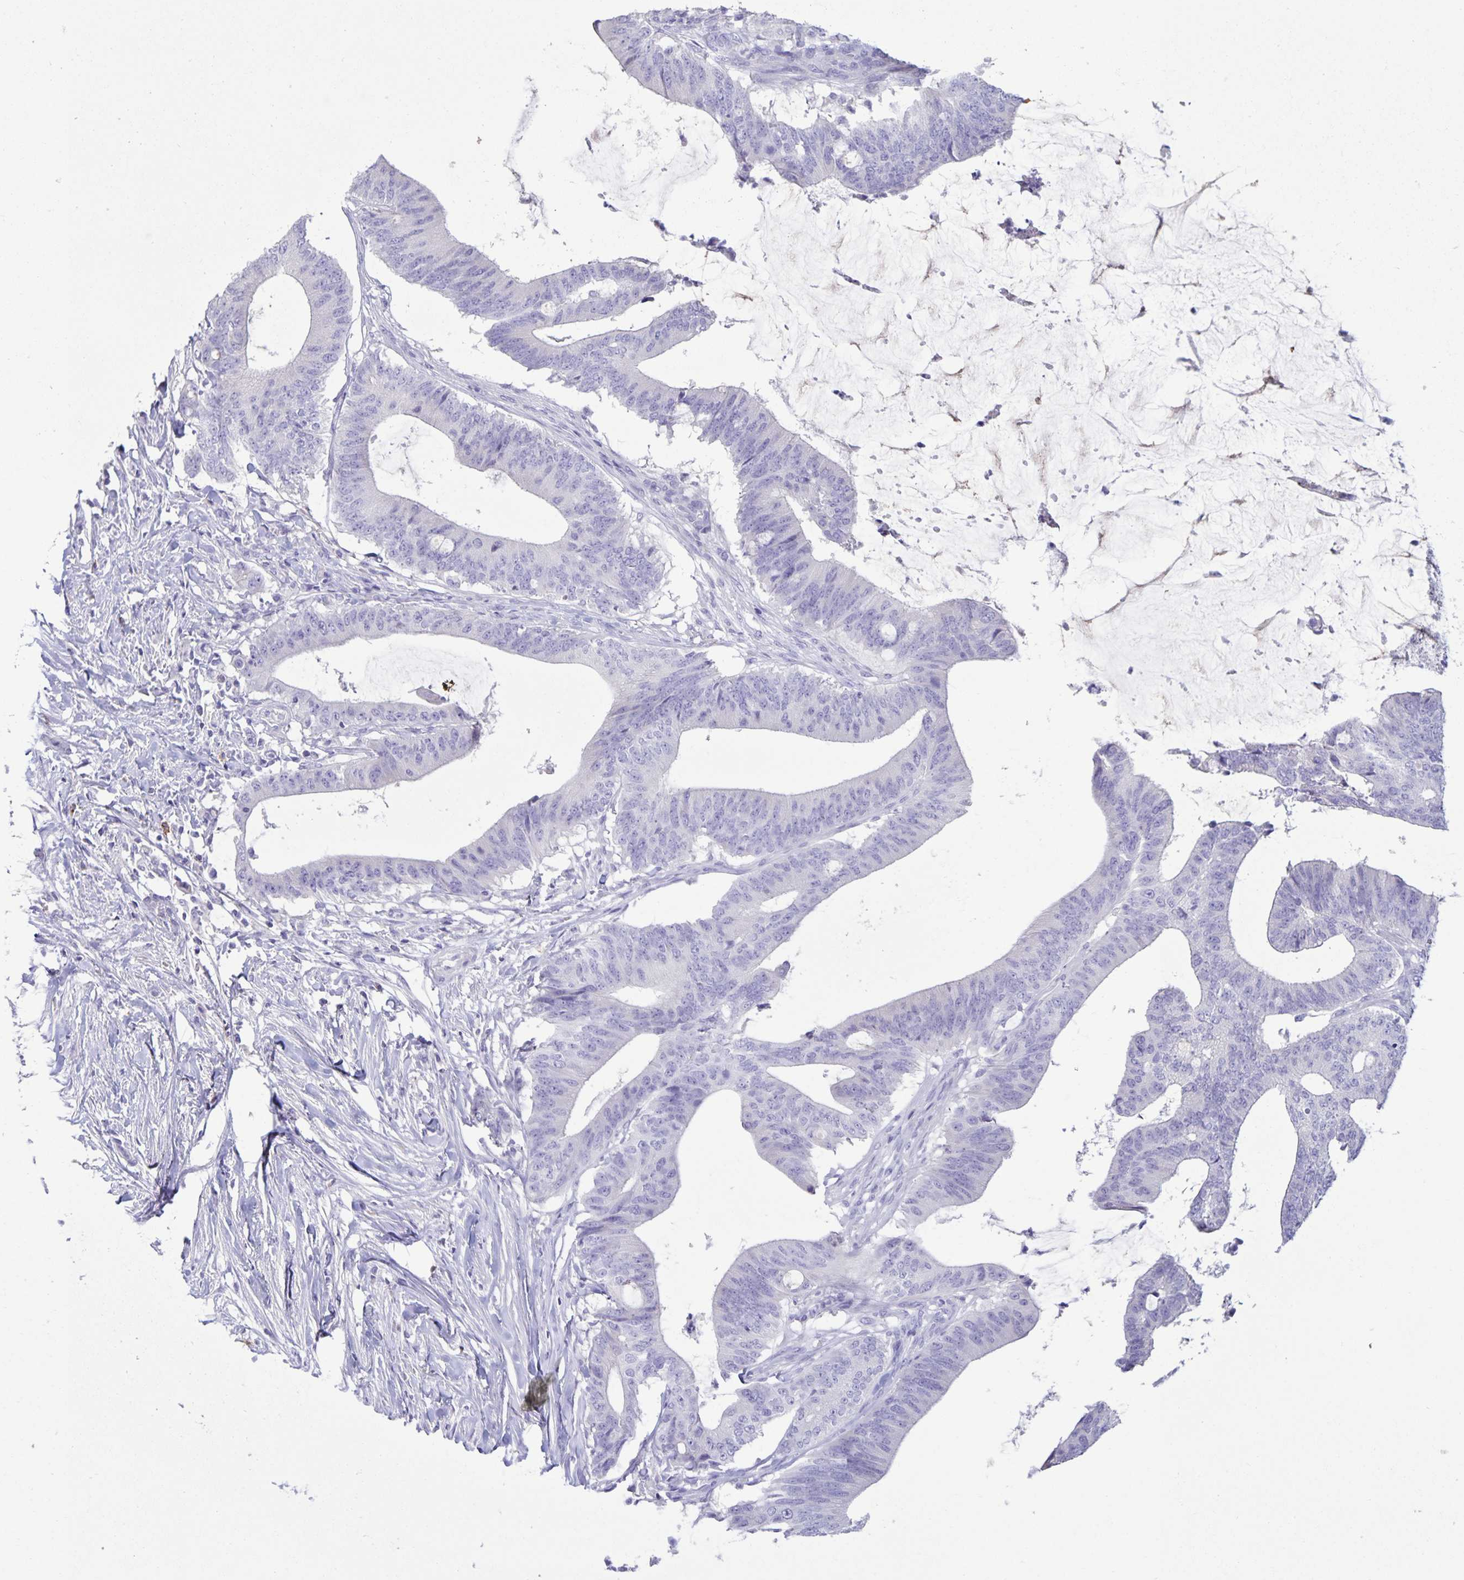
{"staining": {"intensity": "negative", "quantity": "none", "location": "none"}, "tissue": "colorectal cancer", "cell_type": "Tumor cells", "image_type": "cancer", "snomed": [{"axis": "morphology", "description": "Adenocarcinoma, NOS"}, {"axis": "topography", "description": "Colon"}], "caption": "An image of colorectal adenocarcinoma stained for a protein reveals no brown staining in tumor cells.", "gene": "IBTK", "patient": {"sex": "female", "age": 43}}